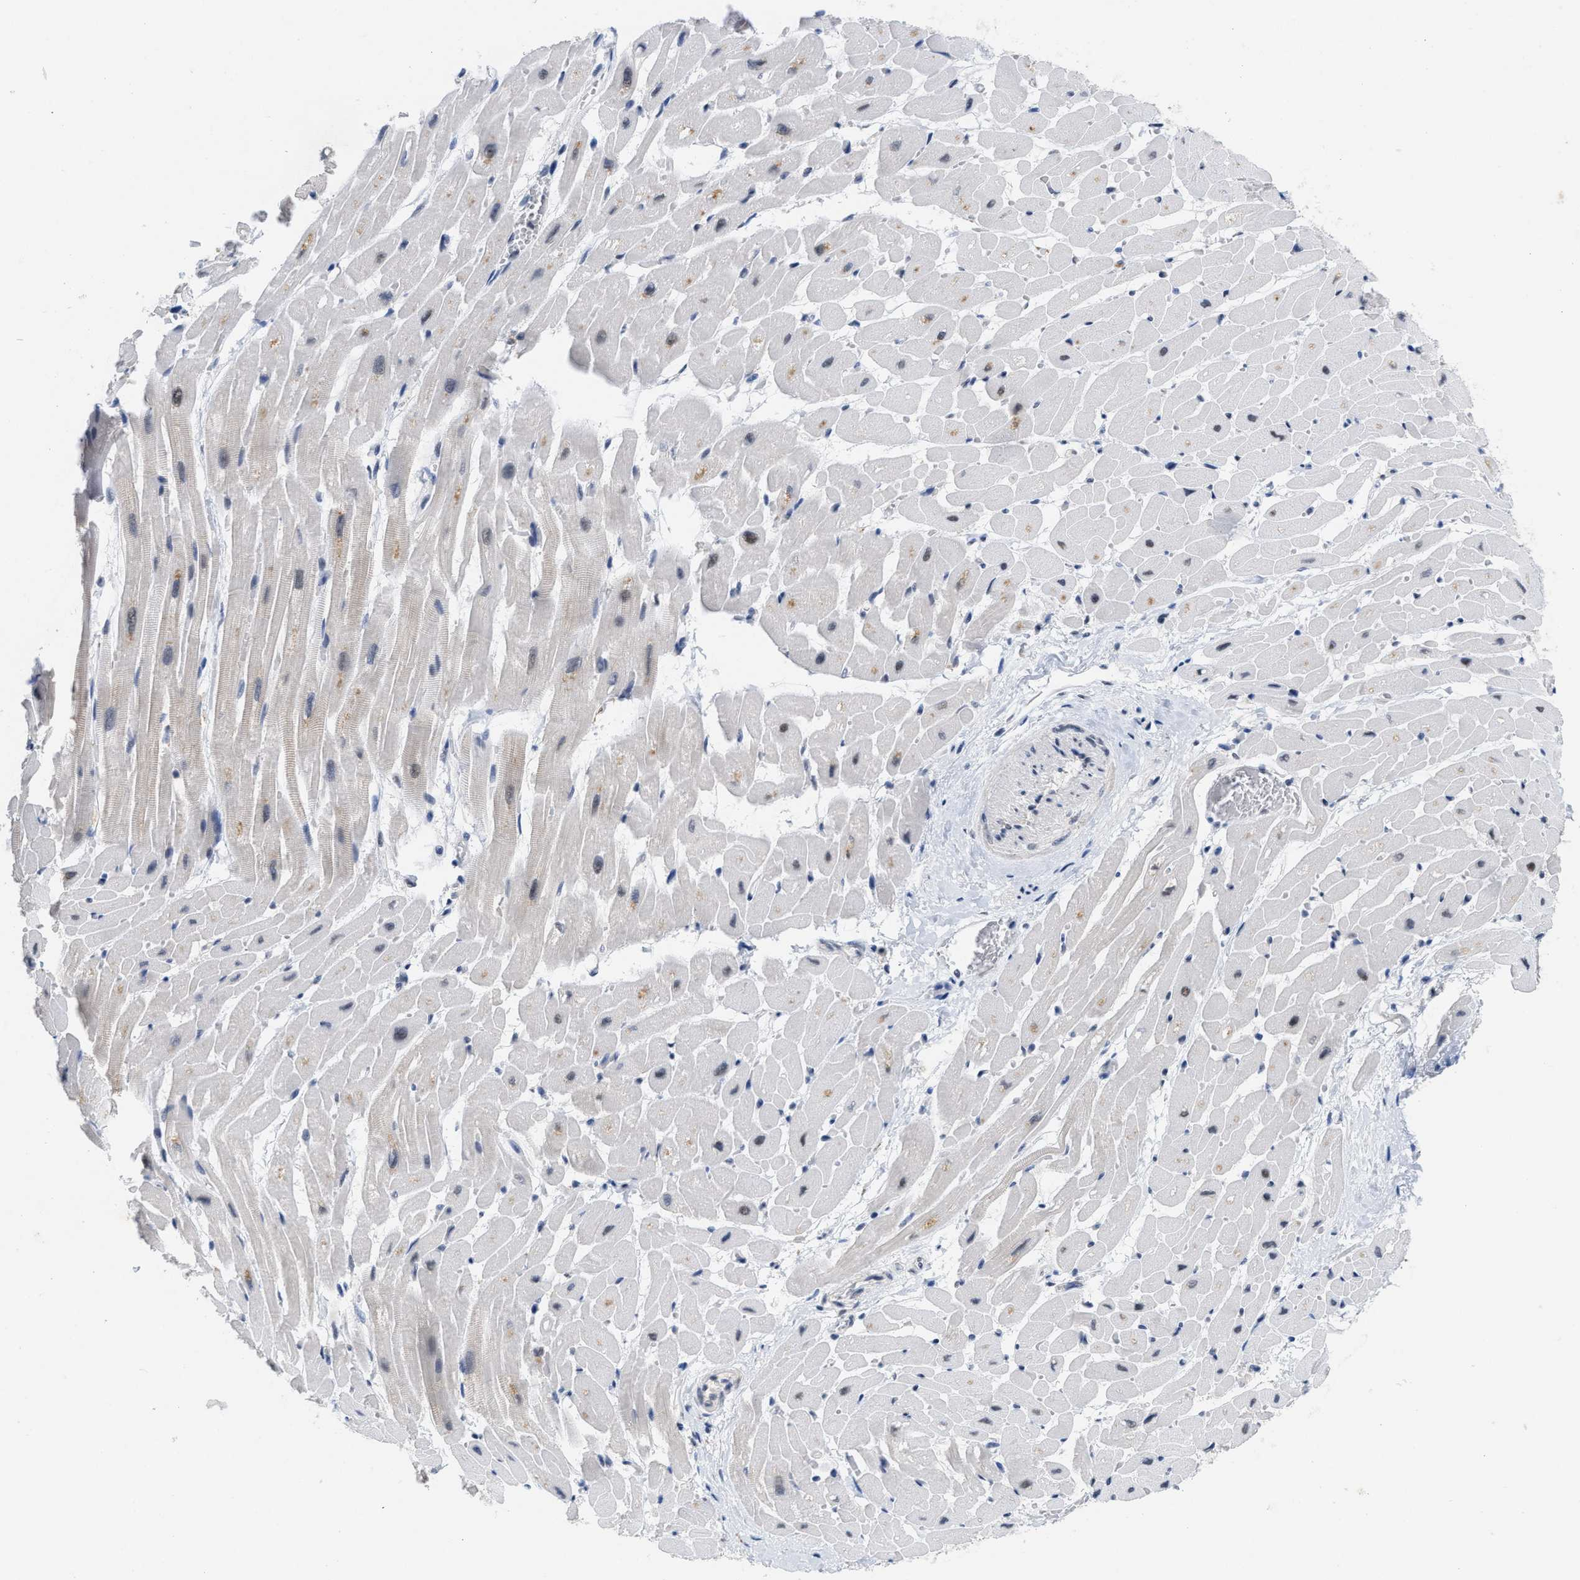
{"staining": {"intensity": "weak", "quantity": "<25%", "location": "nuclear"}, "tissue": "heart muscle", "cell_type": "Cardiomyocytes", "image_type": "normal", "snomed": [{"axis": "morphology", "description": "Normal tissue, NOS"}, {"axis": "topography", "description": "Heart"}], "caption": "Immunohistochemistry photomicrograph of normal human heart muscle stained for a protein (brown), which exhibits no staining in cardiomyocytes. (DAB immunohistochemistry (IHC) visualized using brightfield microscopy, high magnification).", "gene": "GGNBP2", "patient": {"sex": "male", "age": 45}}